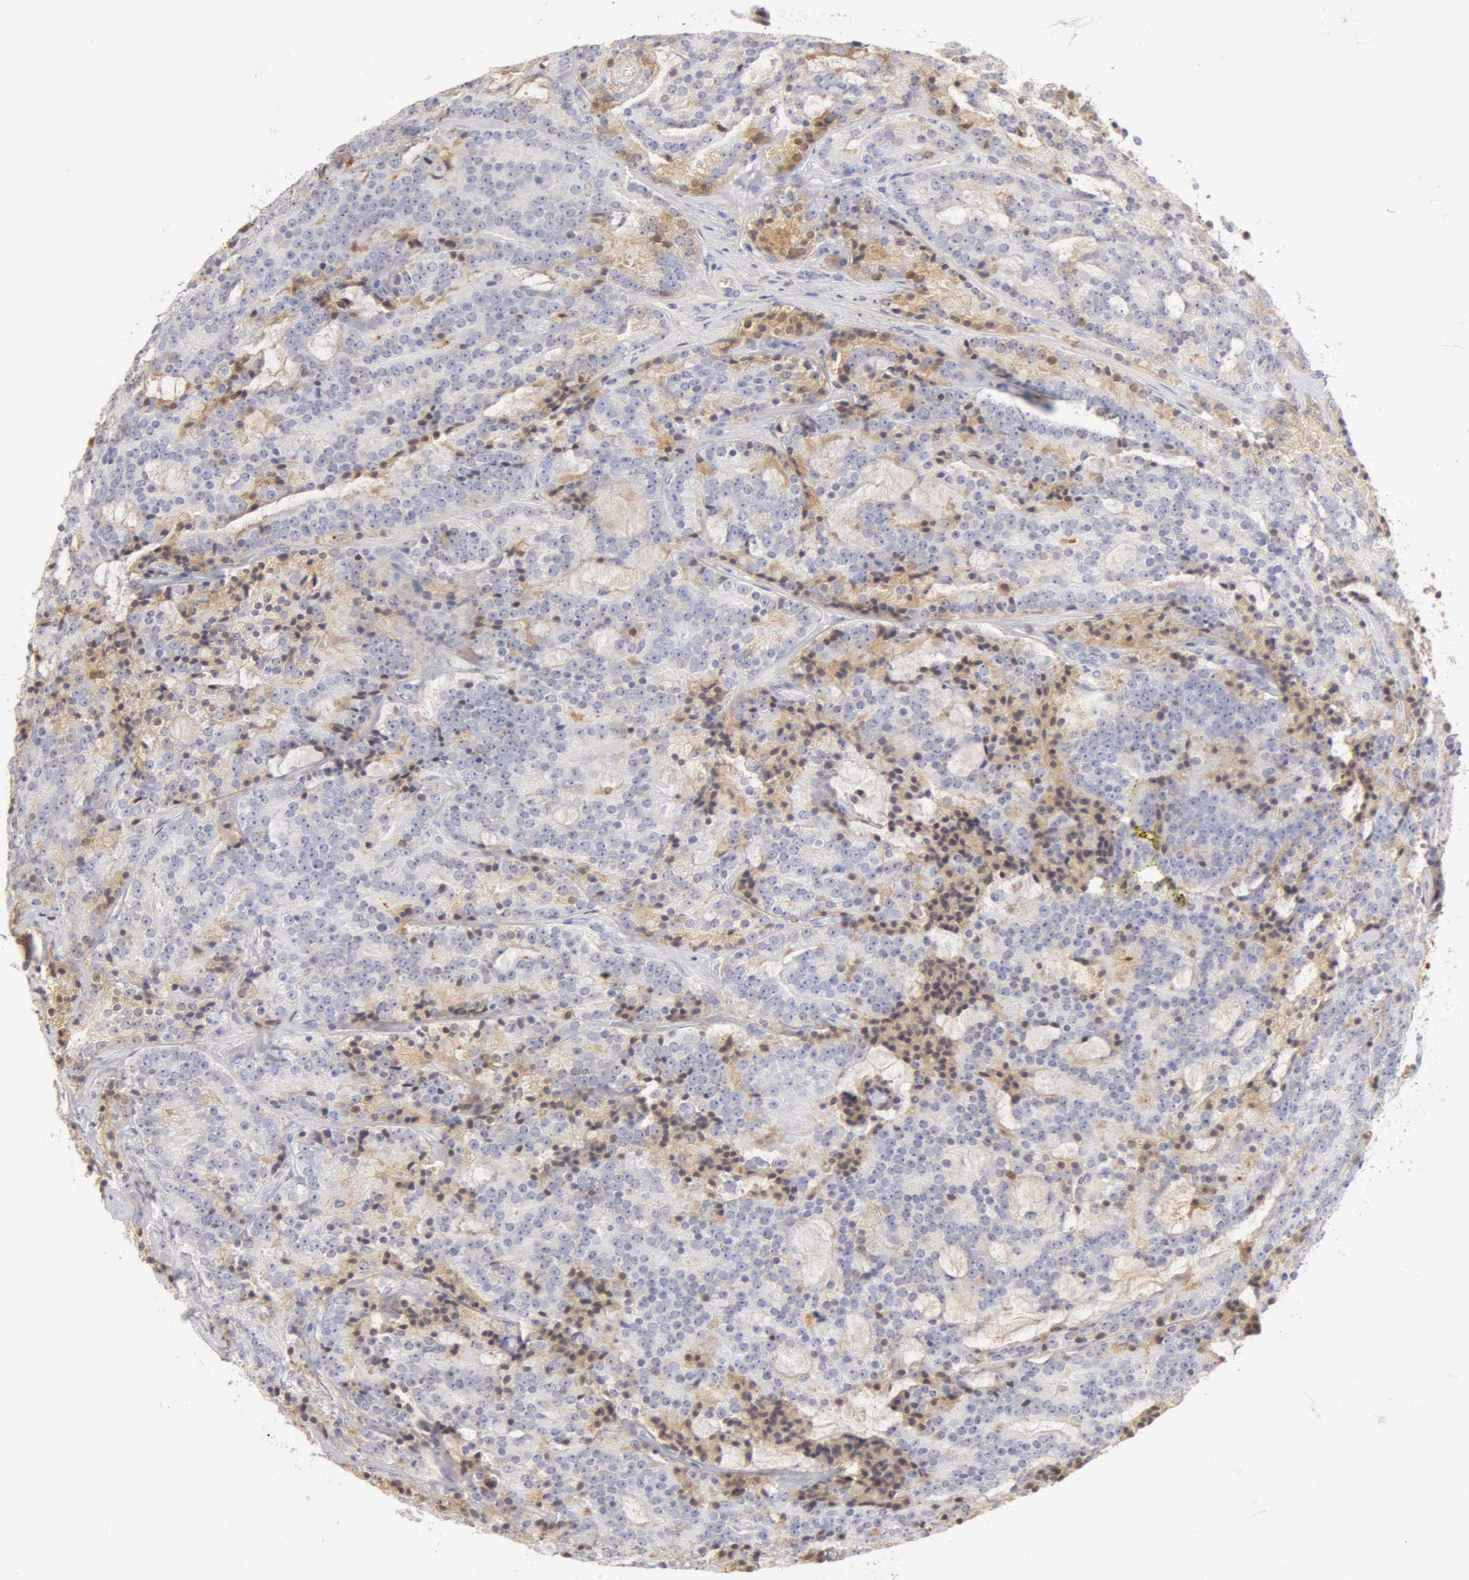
{"staining": {"intensity": "negative", "quantity": "none", "location": "none"}, "tissue": "prostate cancer", "cell_type": "Tumor cells", "image_type": "cancer", "snomed": [{"axis": "morphology", "description": "Adenocarcinoma, Medium grade"}, {"axis": "topography", "description": "Prostate"}], "caption": "The immunohistochemistry image has no significant positivity in tumor cells of medium-grade adenocarcinoma (prostate) tissue. (Stains: DAB immunohistochemistry with hematoxylin counter stain, Microscopy: brightfield microscopy at high magnification).", "gene": "GC", "patient": {"sex": "male", "age": 65}}